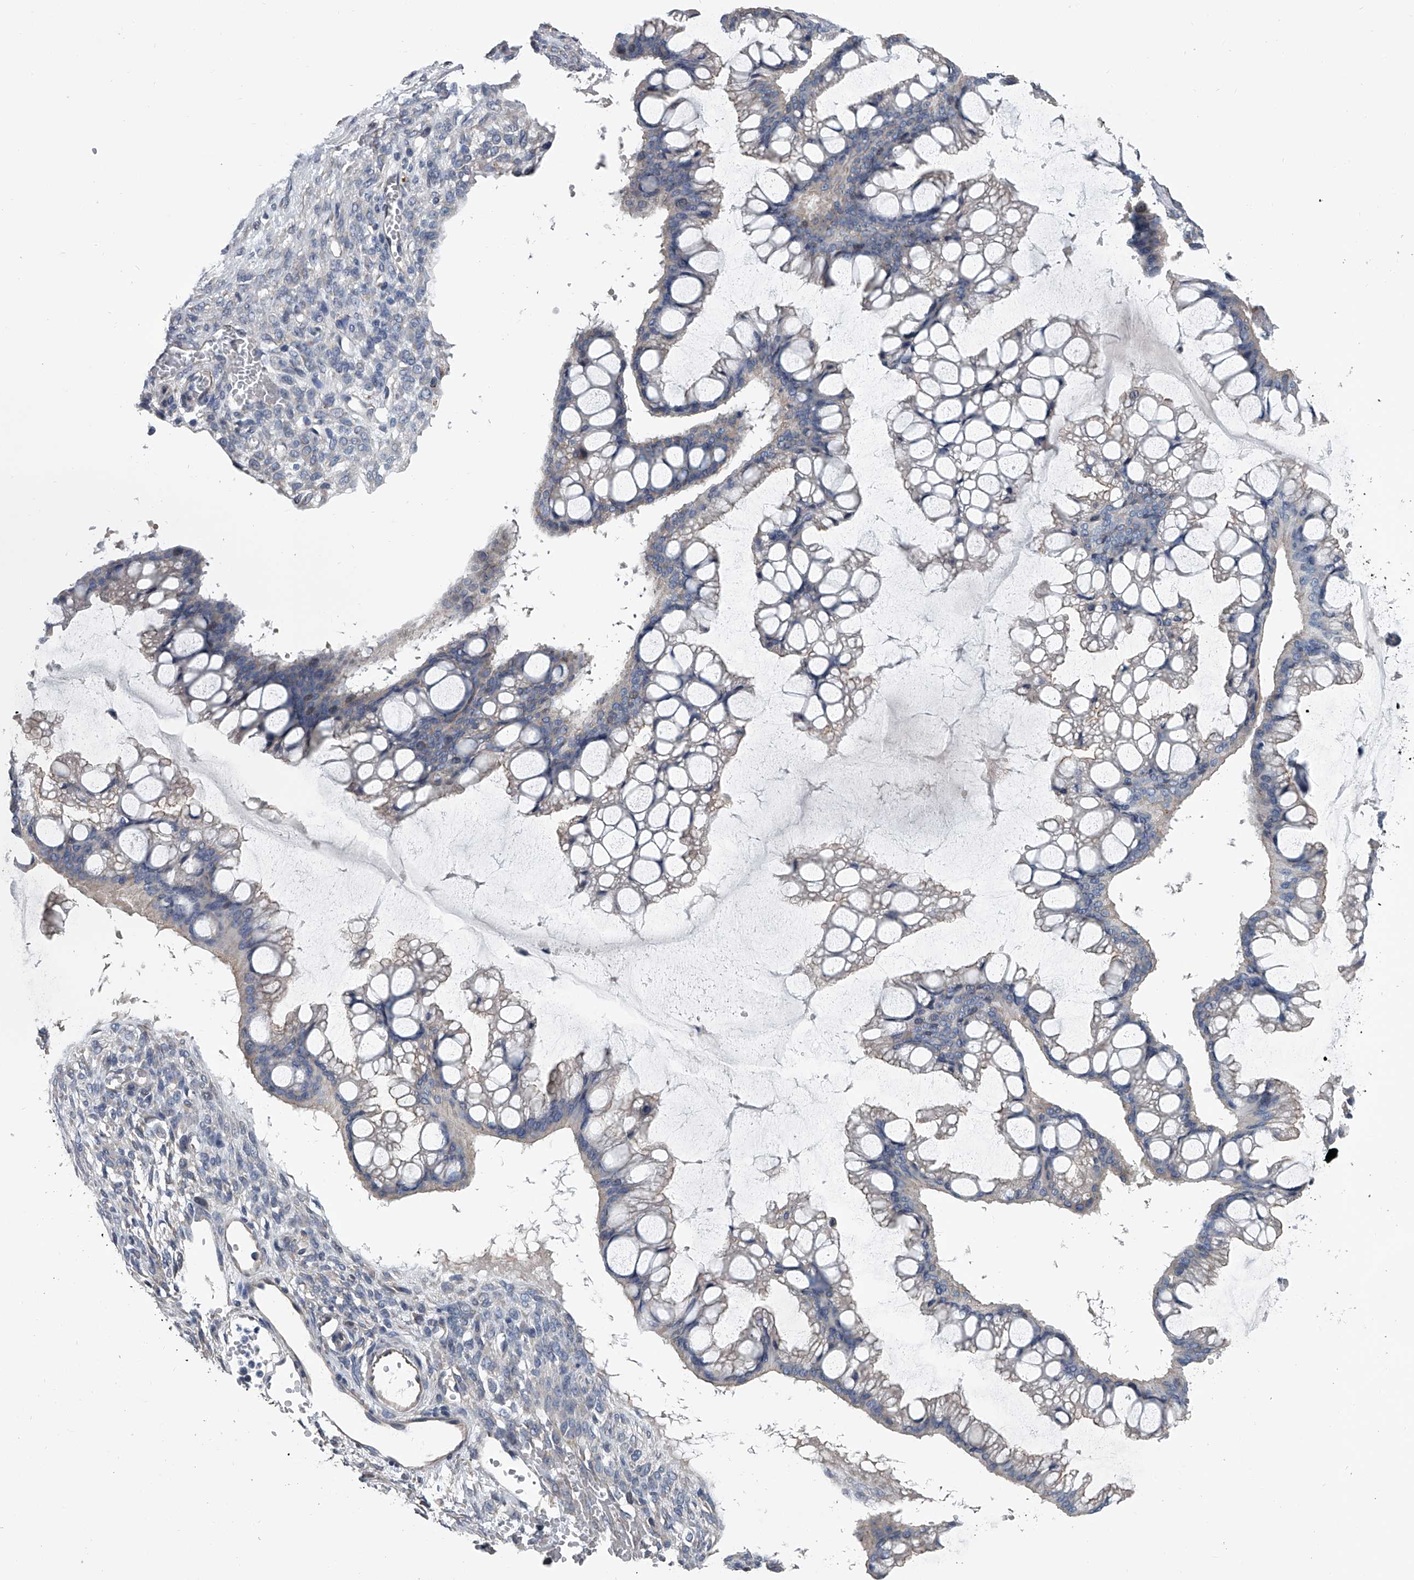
{"staining": {"intensity": "negative", "quantity": "none", "location": "none"}, "tissue": "ovarian cancer", "cell_type": "Tumor cells", "image_type": "cancer", "snomed": [{"axis": "morphology", "description": "Cystadenocarcinoma, mucinous, NOS"}, {"axis": "topography", "description": "Ovary"}], "caption": "A high-resolution photomicrograph shows IHC staining of ovarian mucinous cystadenocarcinoma, which displays no significant positivity in tumor cells.", "gene": "ABCG1", "patient": {"sex": "female", "age": 73}}